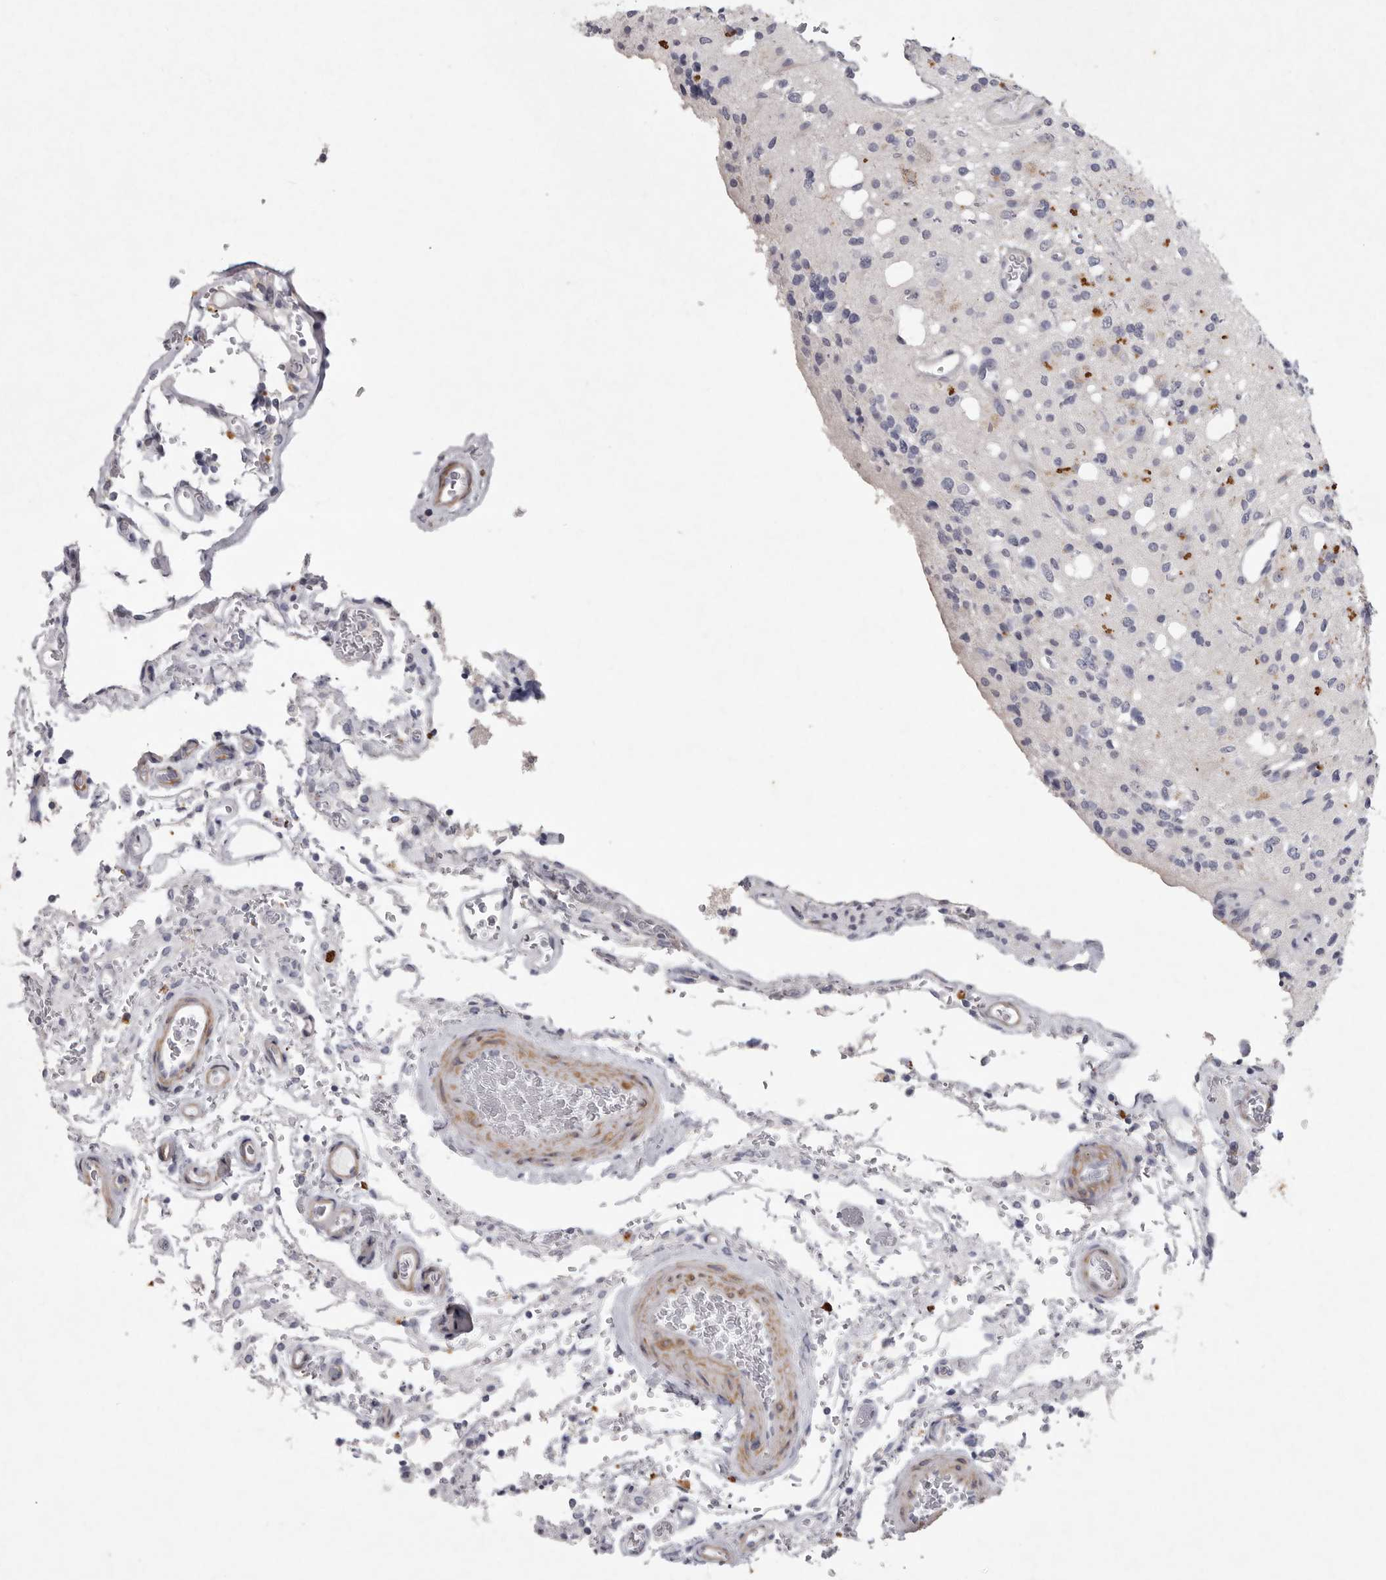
{"staining": {"intensity": "negative", "quantity": "none", "location": "none"}, "tissue": "glioma", "cell_type": "Tumor cells", "image_type": "cancer", "snomed": [{"axis": "morphology", "description": "Glioma, malignant, High grade"}, {"axis": "topography", "description": "Brain"}], "caption": "Tumor cells are negative for protein expression in human glioma.", "gene": "NKAIN4", "patient": {"sex": "male", "age": 34}}